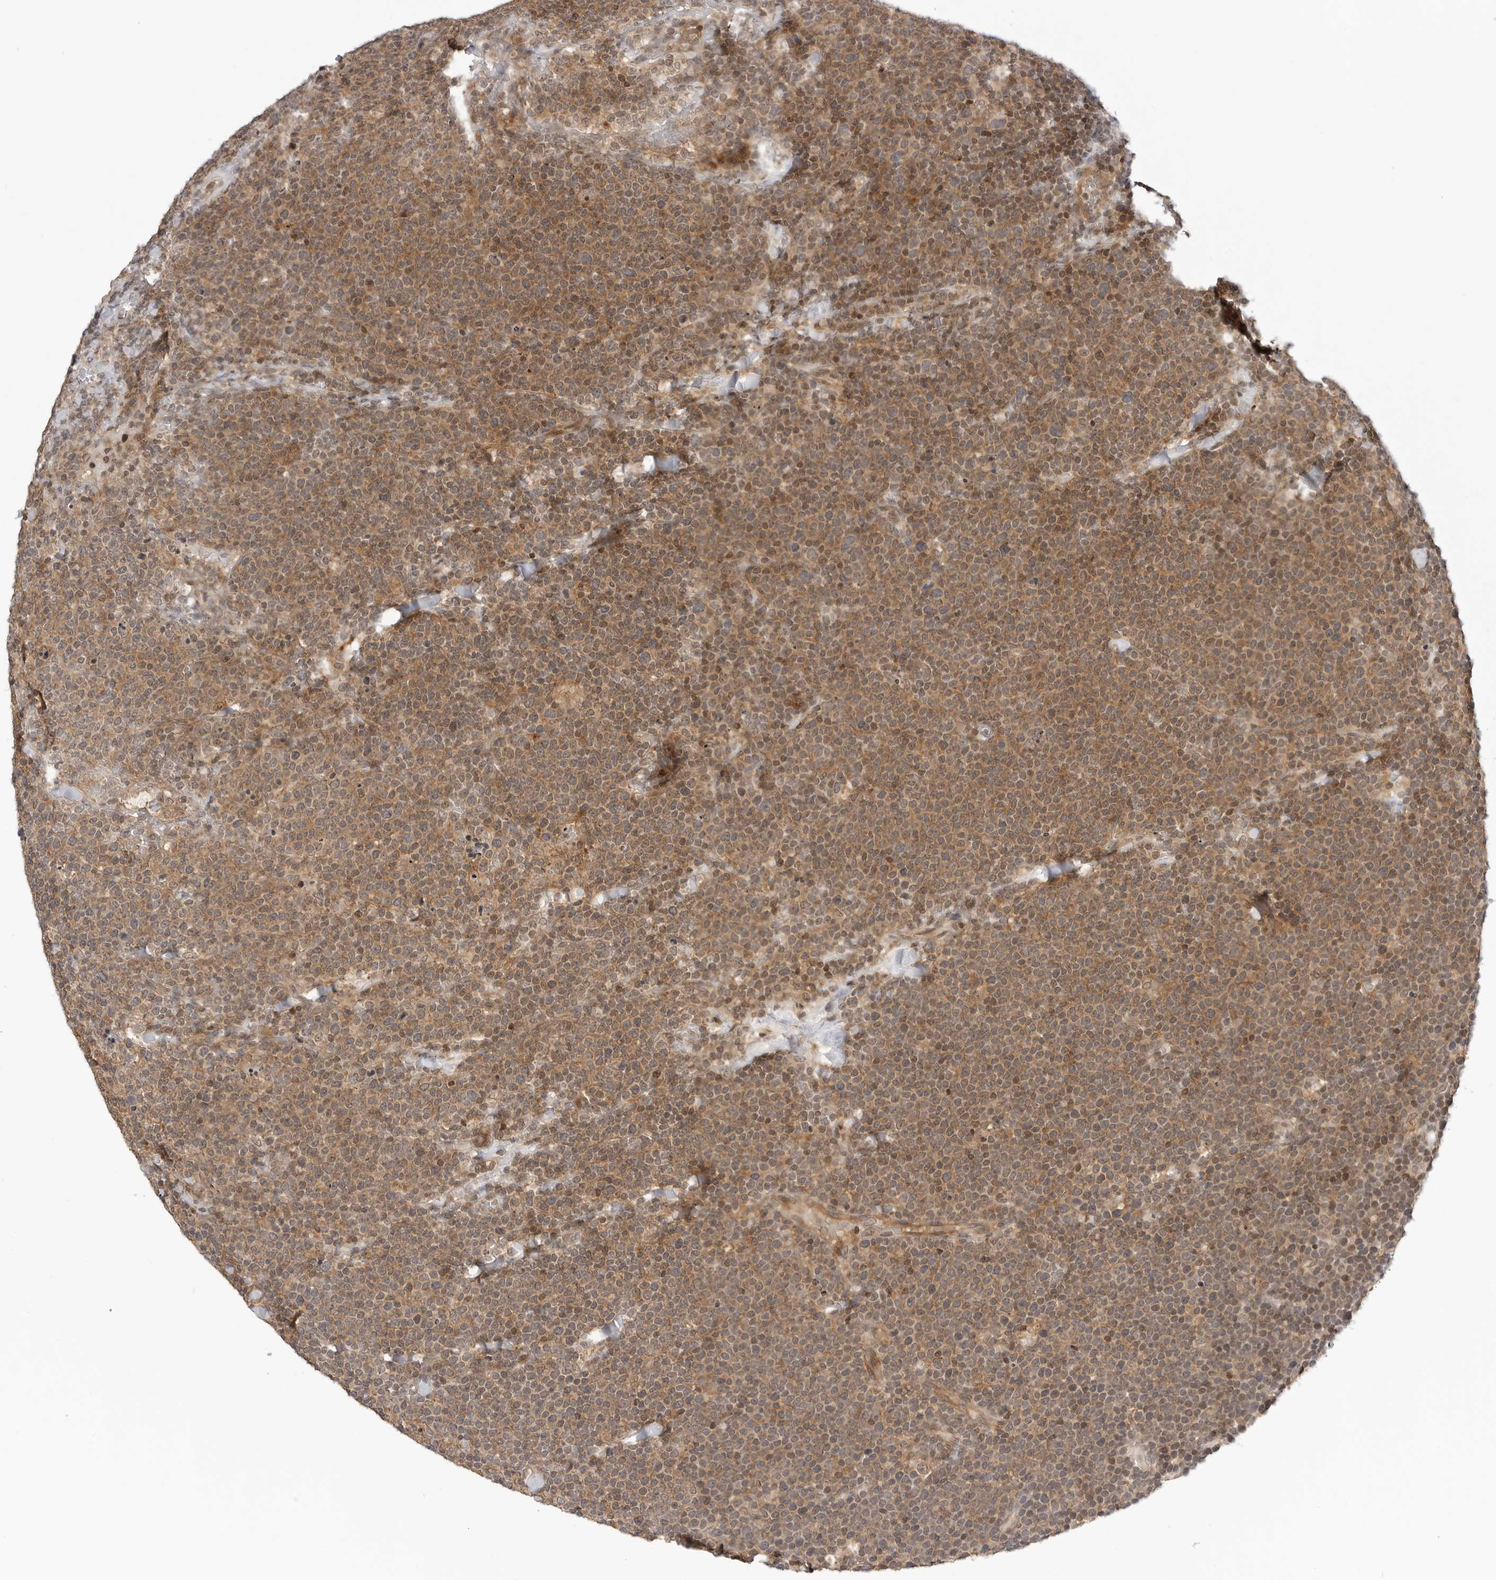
{"staining": {"intensity": "moderate", "quantity": ">75%", "location": "cytoplasmic/membranous"}, "tissue": "lymphoma", "cell_type": "Tumor cells", "image_type": "cancer", "snomed": [{"axis": "morphology", "description": "Malignant lymphoma, non-Hodgkin's type, High grade"}, {"axis": "topography", "description": "Lymph node"}], "caption": "Brown immunohistochemical staining in malignant lymphoma, non-Hodgkin's type (high-grade) demonstrates moderate cytoplasmic/membranous staining in about >75% of tumor cells. The protein of interest is stained brown, and the nuclei are stained in blue (DAB IHC with brightfield microscopy, high magnification).", "gene": "MAP2K5", "patient": {"sex": "male", "age": 61}}